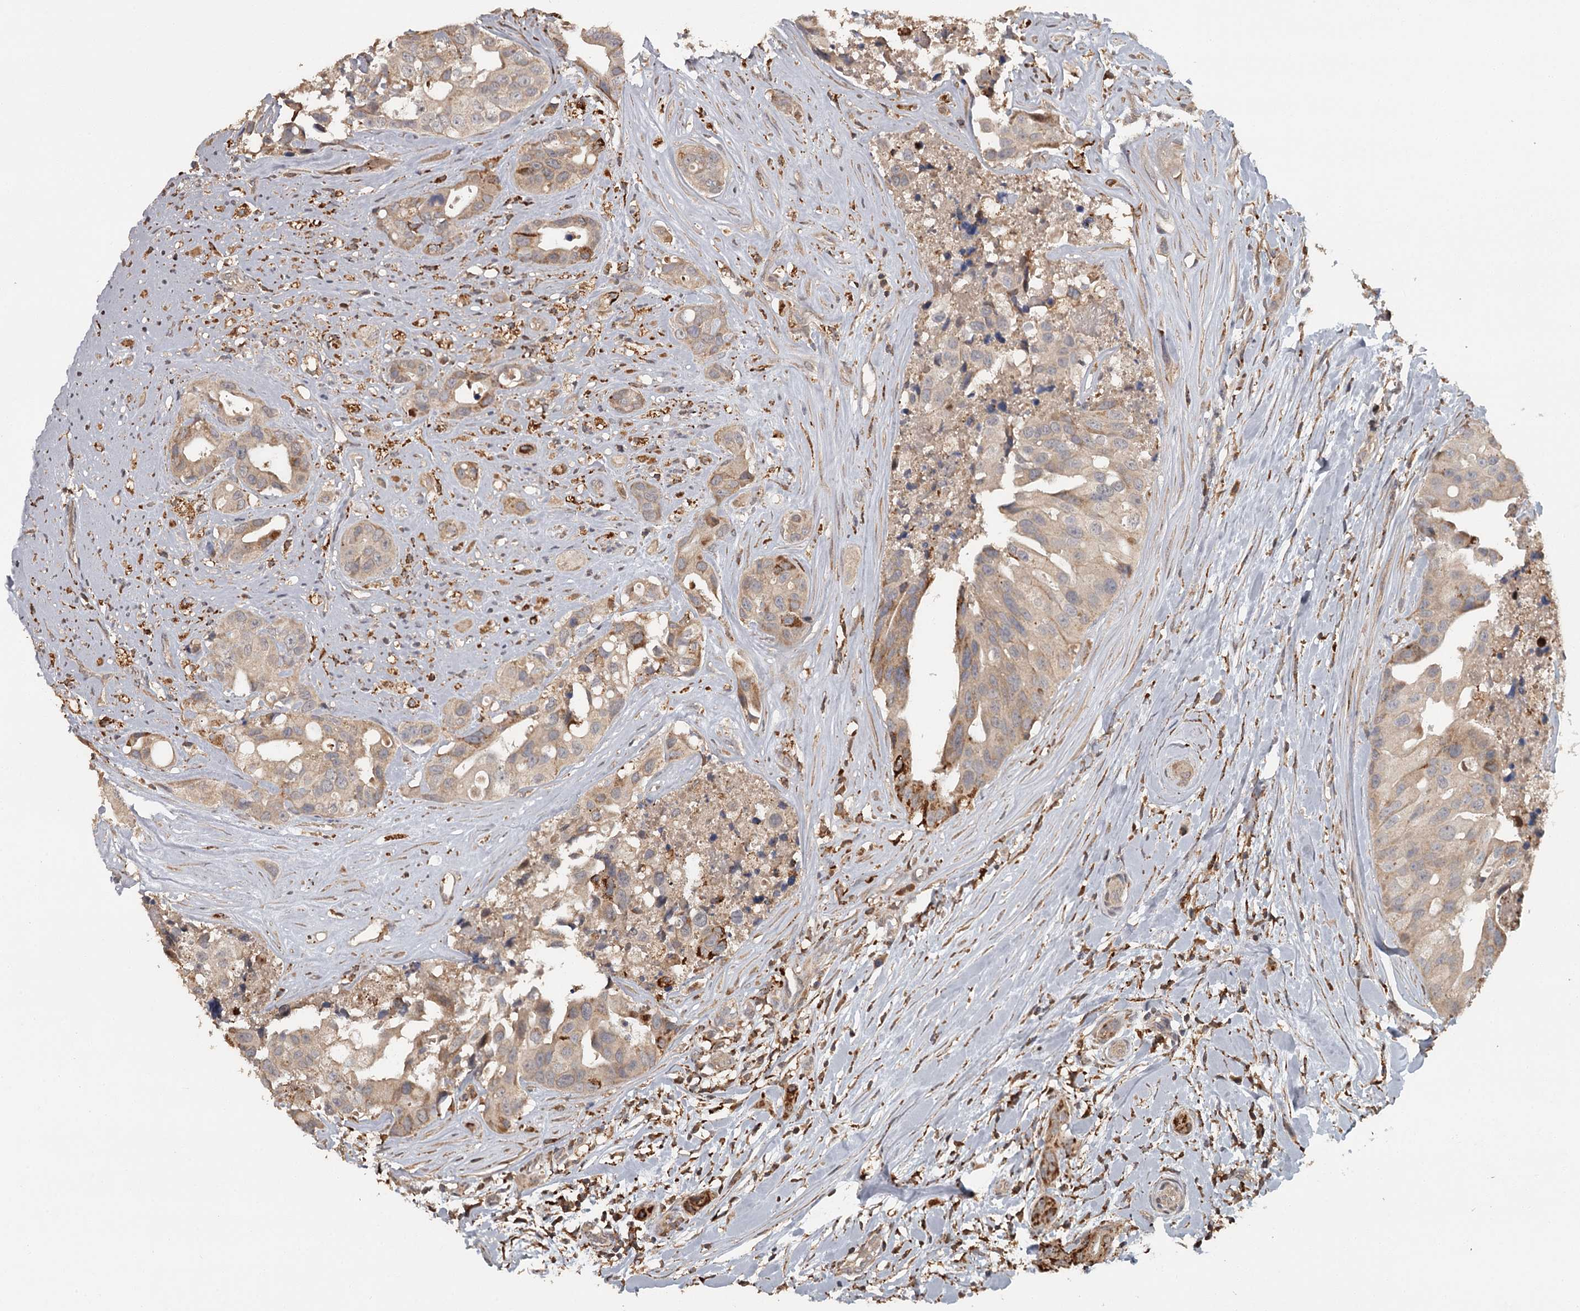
{"staining": {"intensity": "moderate", "quantity": "25%-75%", "location": "cytoplasmic/membranous"}, "tissue": "head and neck cancer", "cell_type": "Tumor cells", "image_type": "cancer", "snomed": [{"axis": "morphology", "description": "Adenocarcinoma, NOS"}, {"axis": "morphology", "description": "Adenocarcinoma, metastatic, NOS"}, {"axis": "topography", "description": "Head-Neck"}], "caption": "The micrograph shows immunohistochemical staining of head and neck metastatic adenocarcinoma. There is moderate cytoplasmic/membranous positivity is seen in approximately 25%-75% of tumor cells.", "gene": "FAXC", "patient": {"sex": "male", "age": 75}}